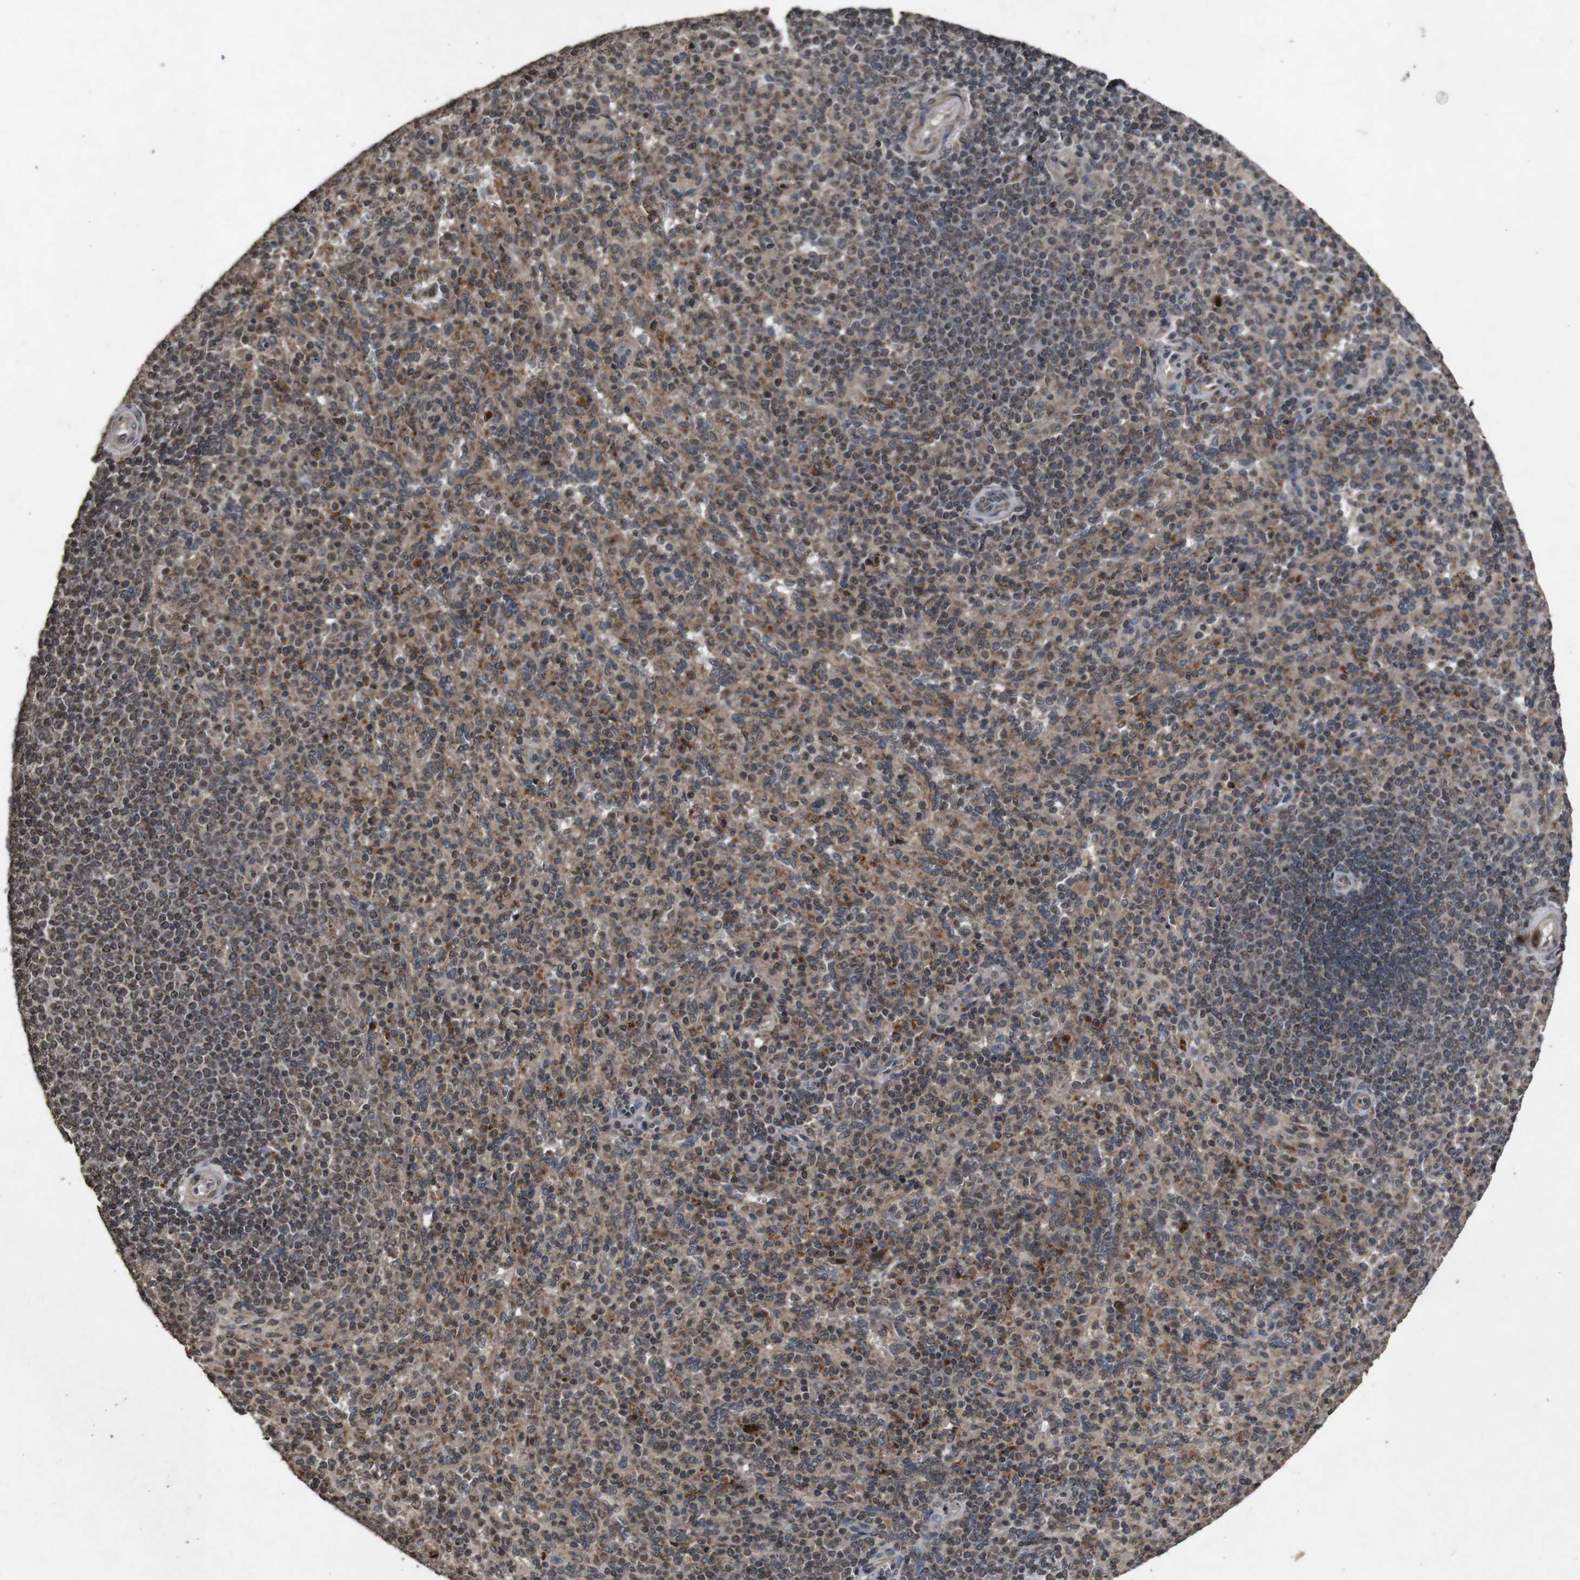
{"staining": {"intensity": "moderate", "quantity": "<25%", "location": "cytoplasmic/membranous"}, "tissue": "spleen", "cell_type": "Cells in red pulp", "image_type": "normal", "snomed": [{"axis": "morphology", "description": "Normal tissue, NOS"}, {"axis": "topography", "description": "Spleen"}], "caption": "Unremarkable spleen reveals moderate cytoplasmic/membranous staining in approximately <25% of cells in red pulp.", "gene": "SORL1", "patient": {"sex": "male", "age": 36}}